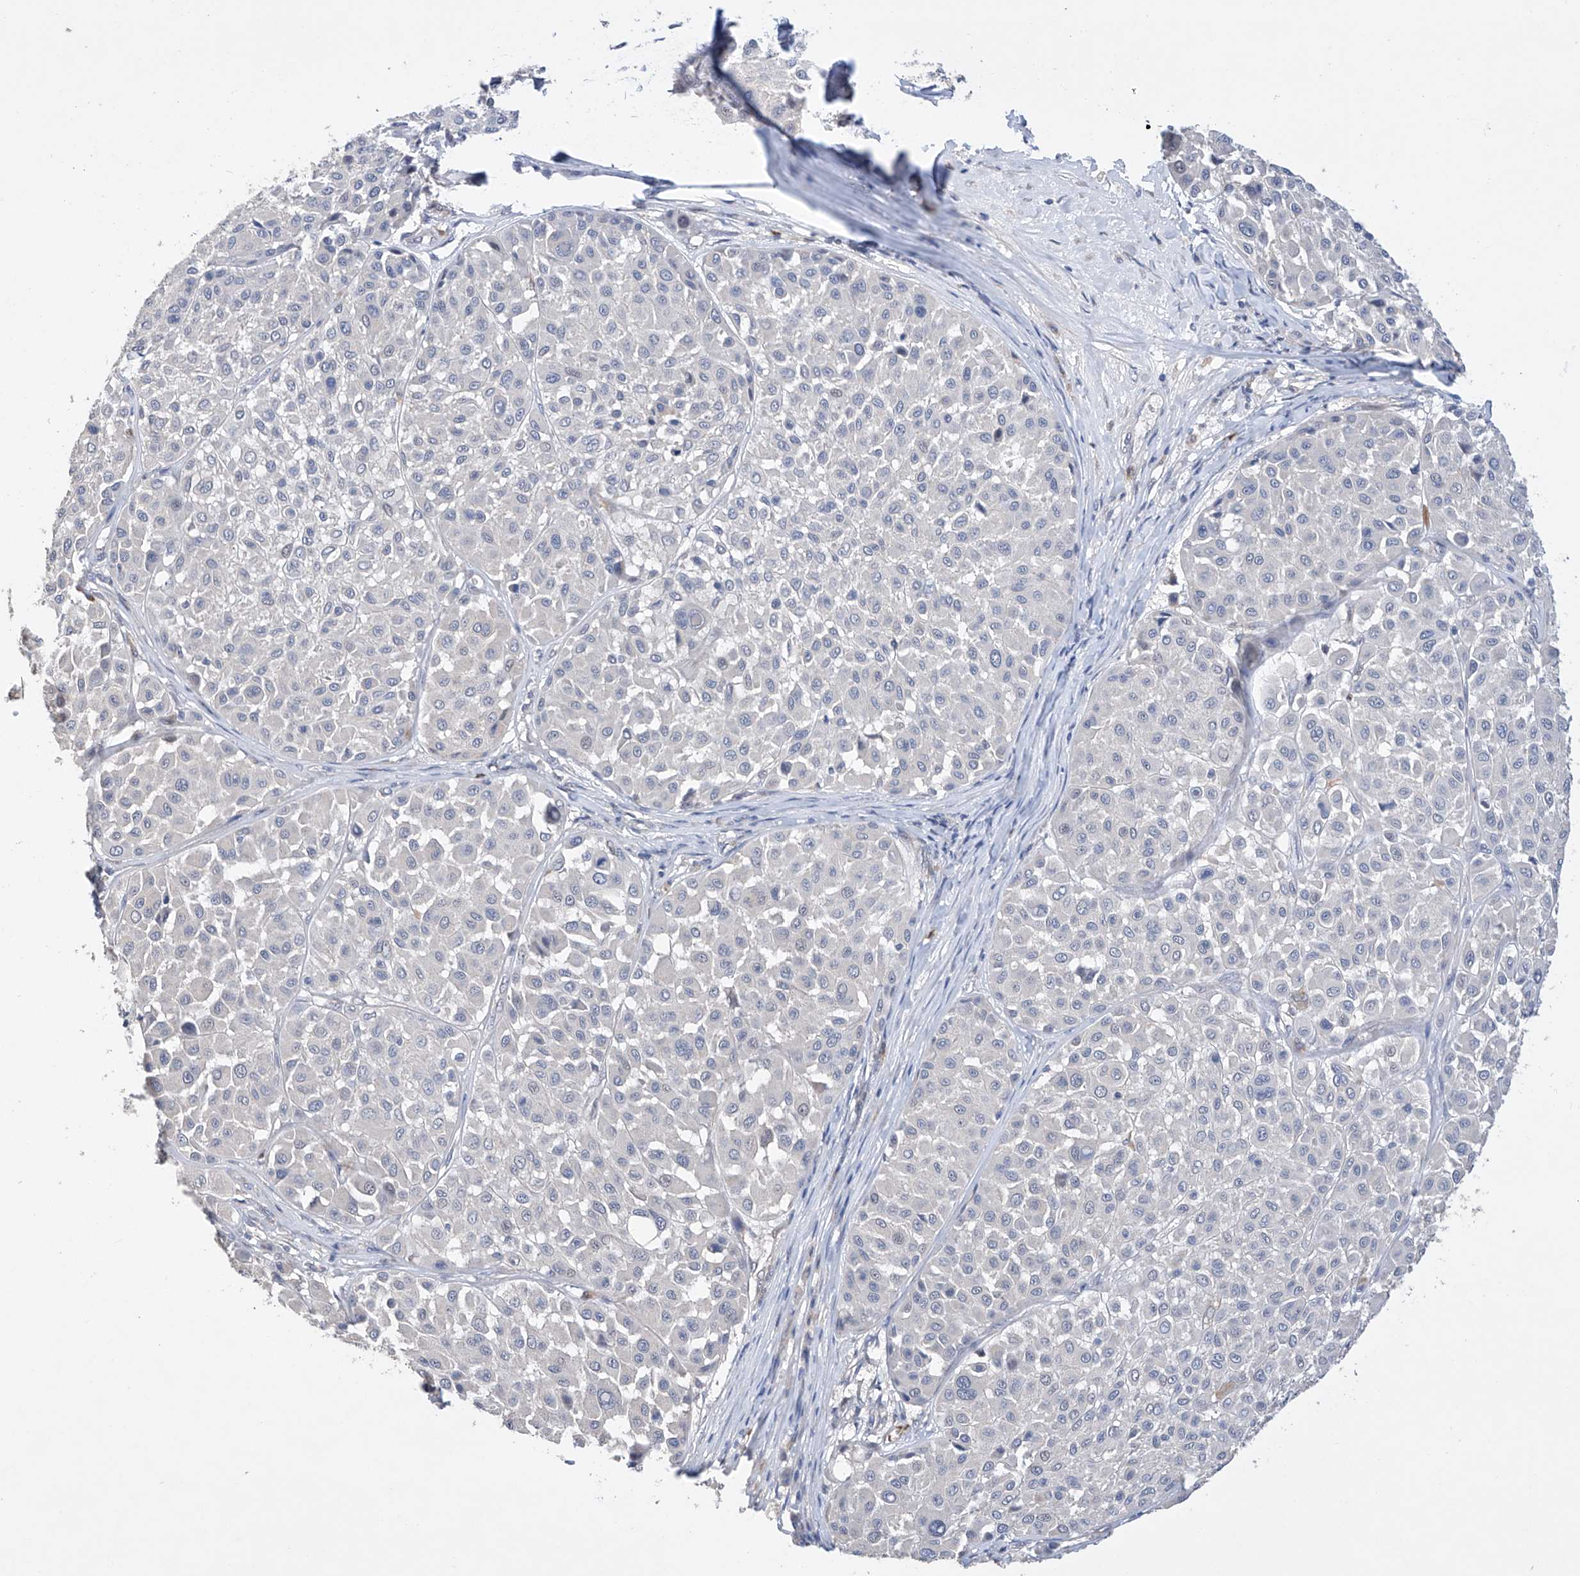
{"staining": {"intensity": "negative", "quantity": "none", "location": "none"}, "tissue": "melanoma", "cell_type": "Tumor cells", "image_type": "cancer", "snomed": [{"axis": "morphology", "description": "Malignant melanoma, Metastatic site"}, {"axis": "topography", "description": "Soft tissue"}], "caption": "Immunohistochemistry image of malignant melanoma (metastatic site) stained for a protein (brown), which shows no expression in tumor cells. (Stains: DAB (3,3'-diaminobenzidine) IHC with hematoxylin counter stain, Microscopy: brightfield microscopy at high magnification).", "gene": "AFG1L", "patient": {"sex": "male", "age": 41}}